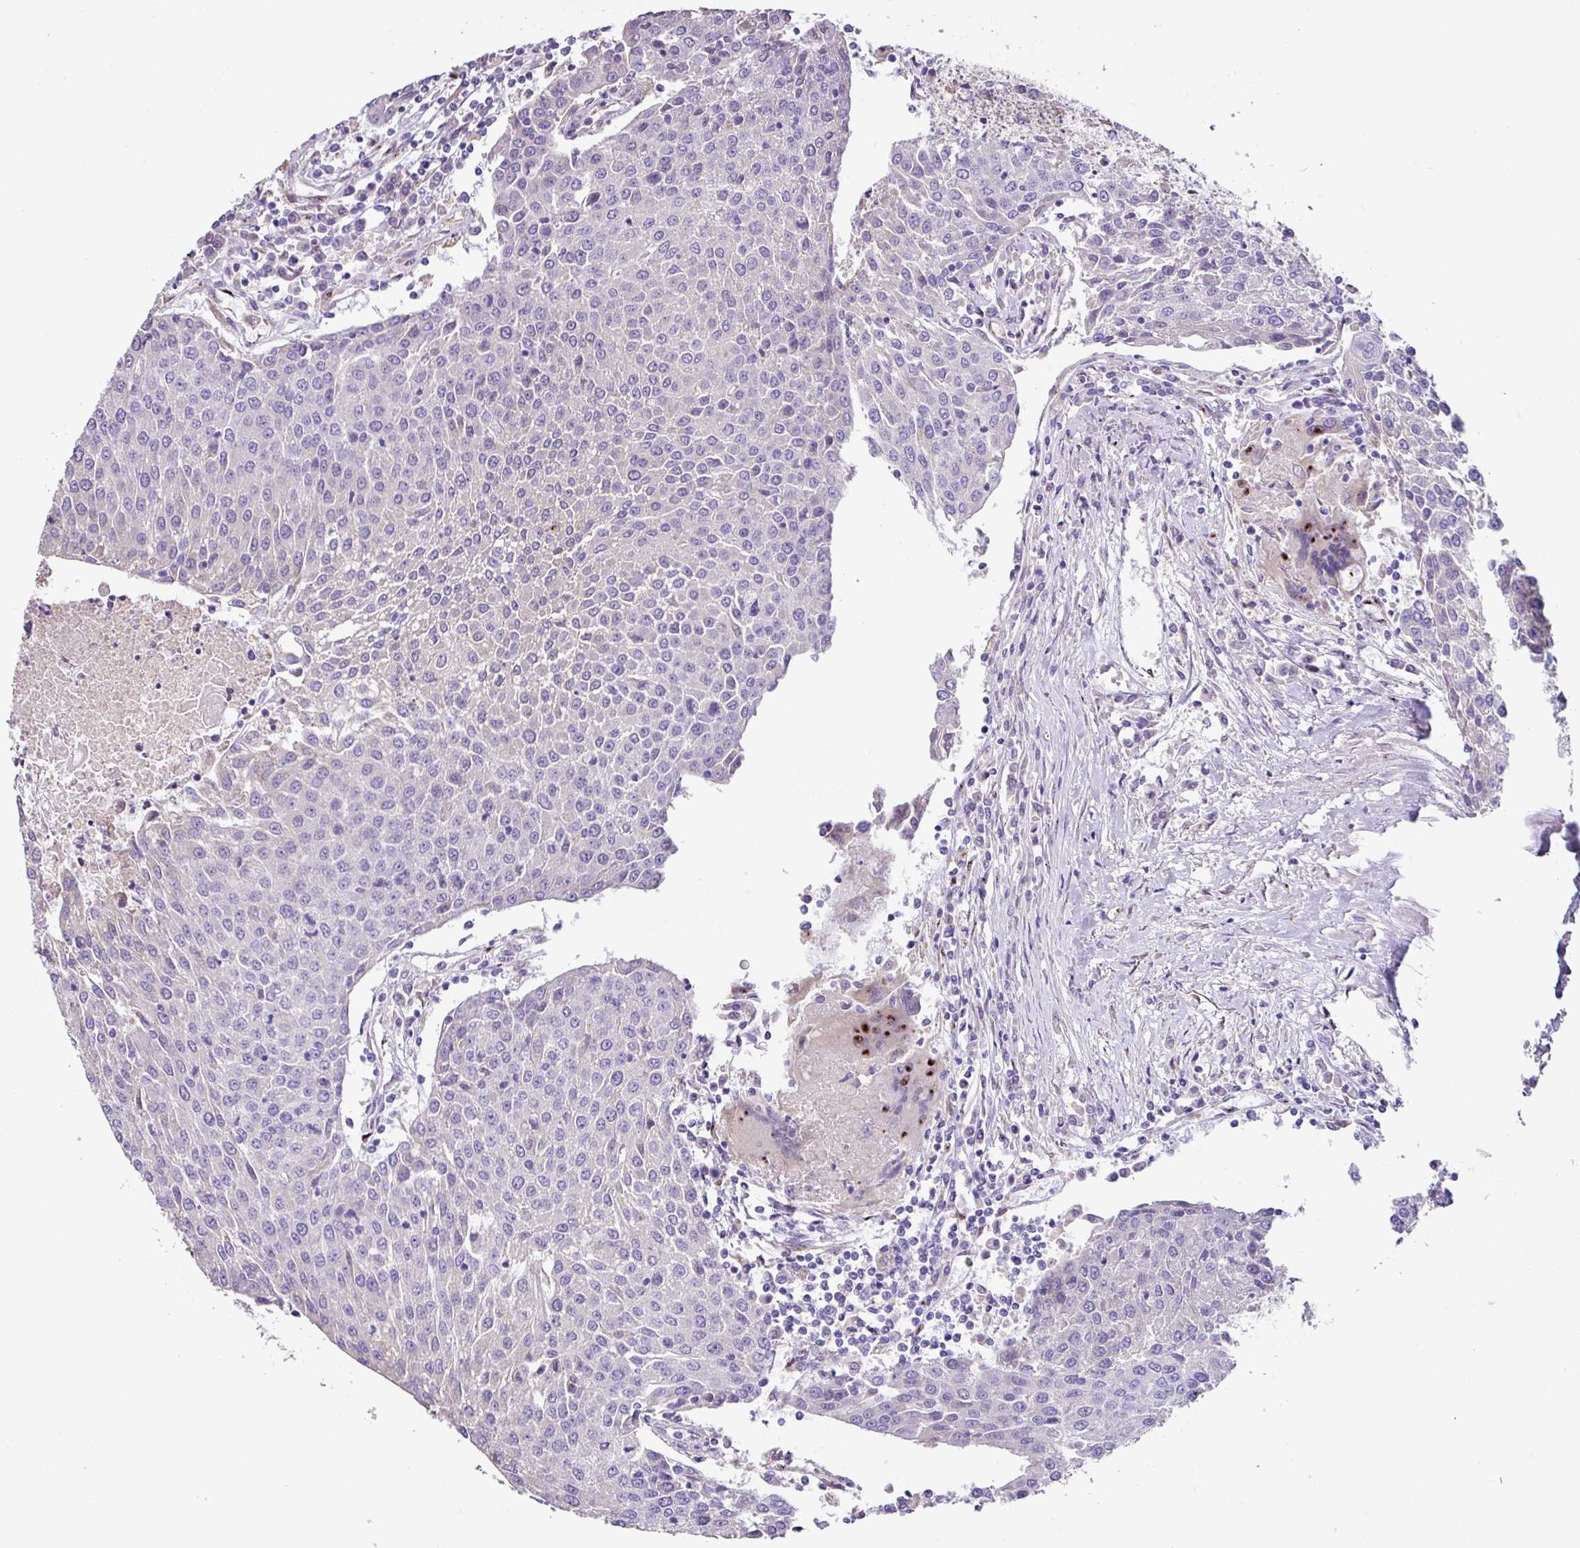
{"staining": {"intensity": "negative", "quantity": "none", "location": "none"}, "tissue": "urothelial cancer", "cell_type": "Tumor cells", "image_type": "cancer", "snomed": [{"axis": "morphology", "description": "Urothelial carcinoma, High grade"}, {"axis": "topography", "description": "Urinary bladder"}], "caption": "Tumor cells are negative for brown protein staining in urothelial cancer.", "gene": "ZG16", "patient": {"sex": "female", "age": 85}}